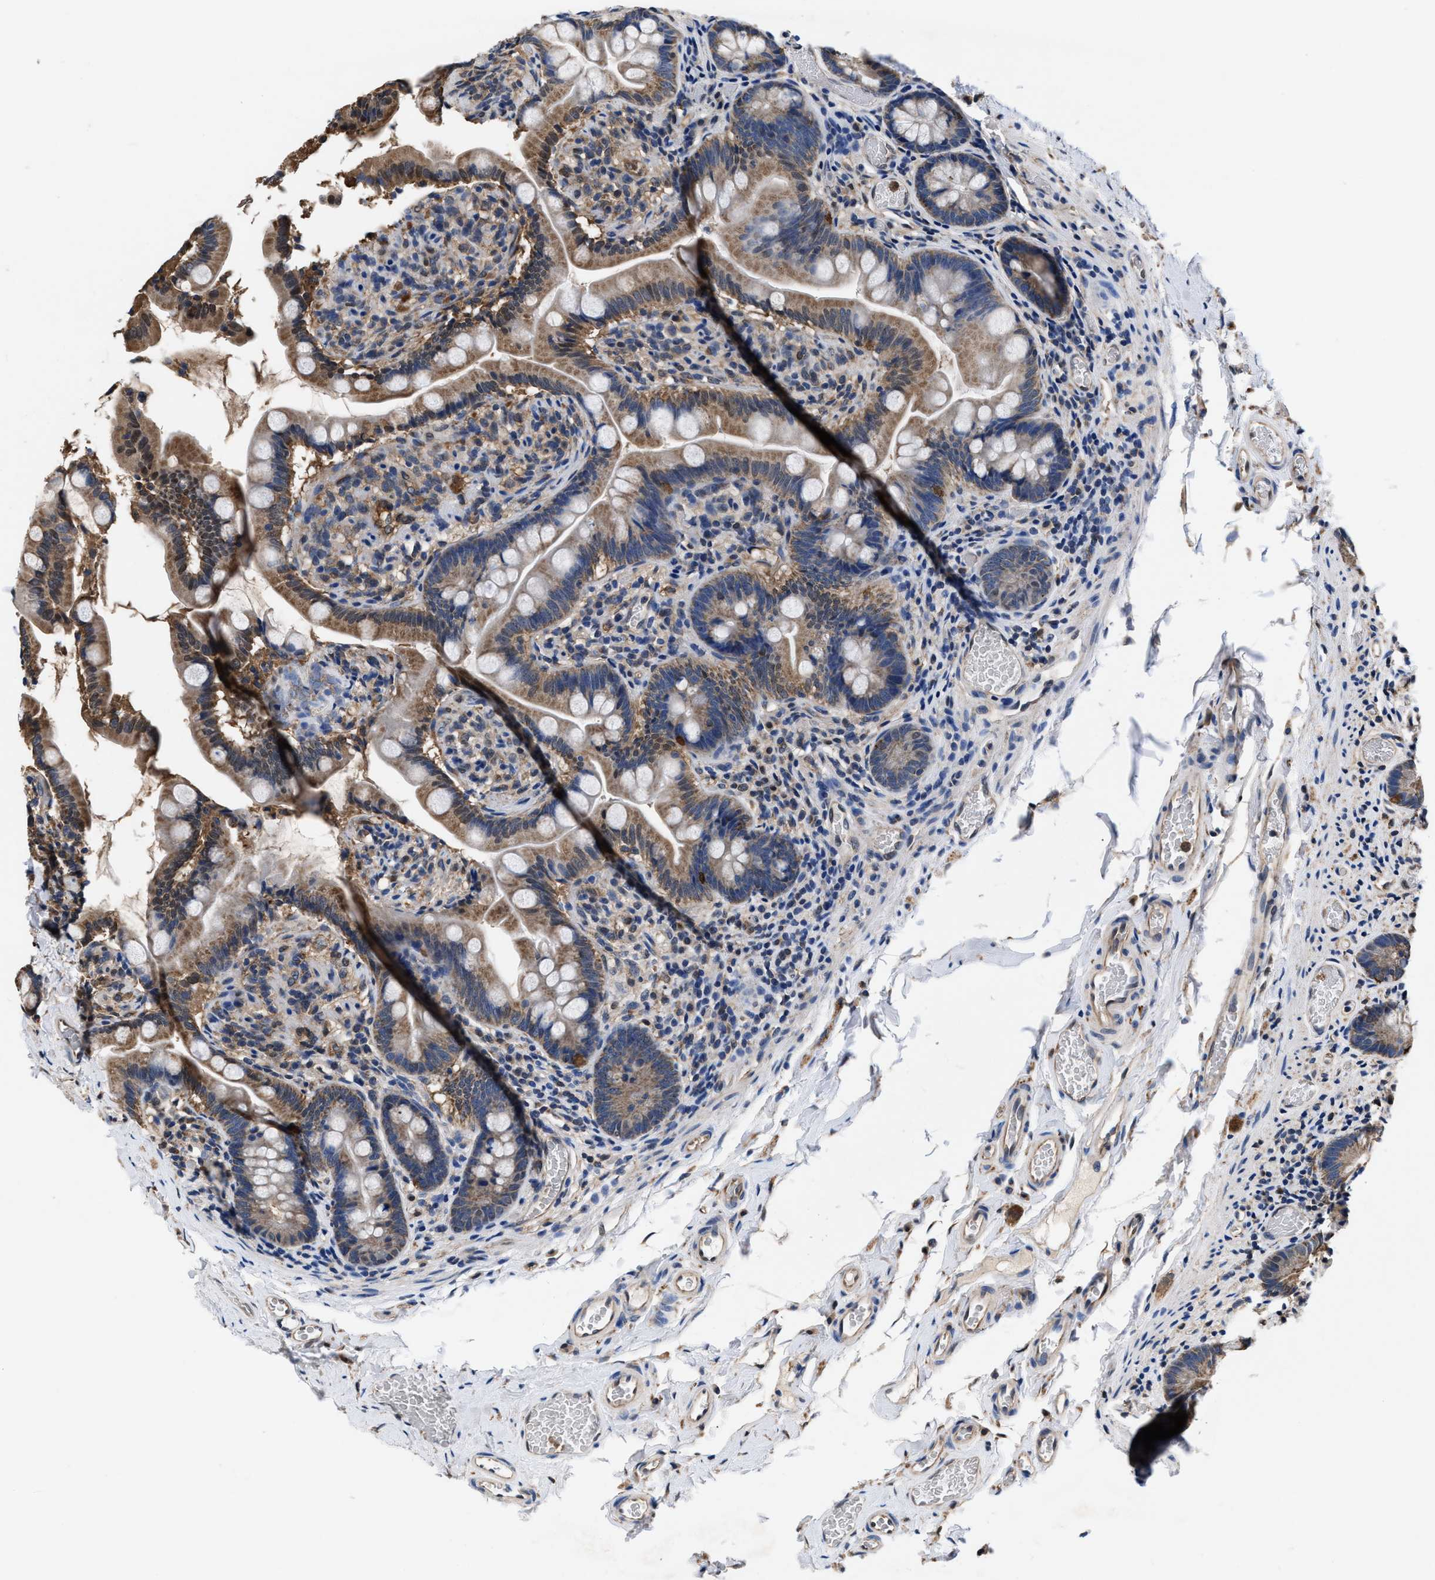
{"staining": {"intensity": "moderate", "quantity": ">75%", "location": "cytoplasmic/membranous"}, "tissue": "small intestine", "cell_type": "Glandular cells", "image_type": "normal", "snomed": [{"axis": "morphology", "description": "Normal tissue, NOS"}, {"axis": "topography", "description": "Small intestine"}], "caption": "Glandular cells demonstrate medium levels of moderate cytoplasmic/membranous positivity in approximately >75% of cells in unremarkable small intestine.", "gene": "ACLY", "patient": {"sex": "female", "age": 56}}